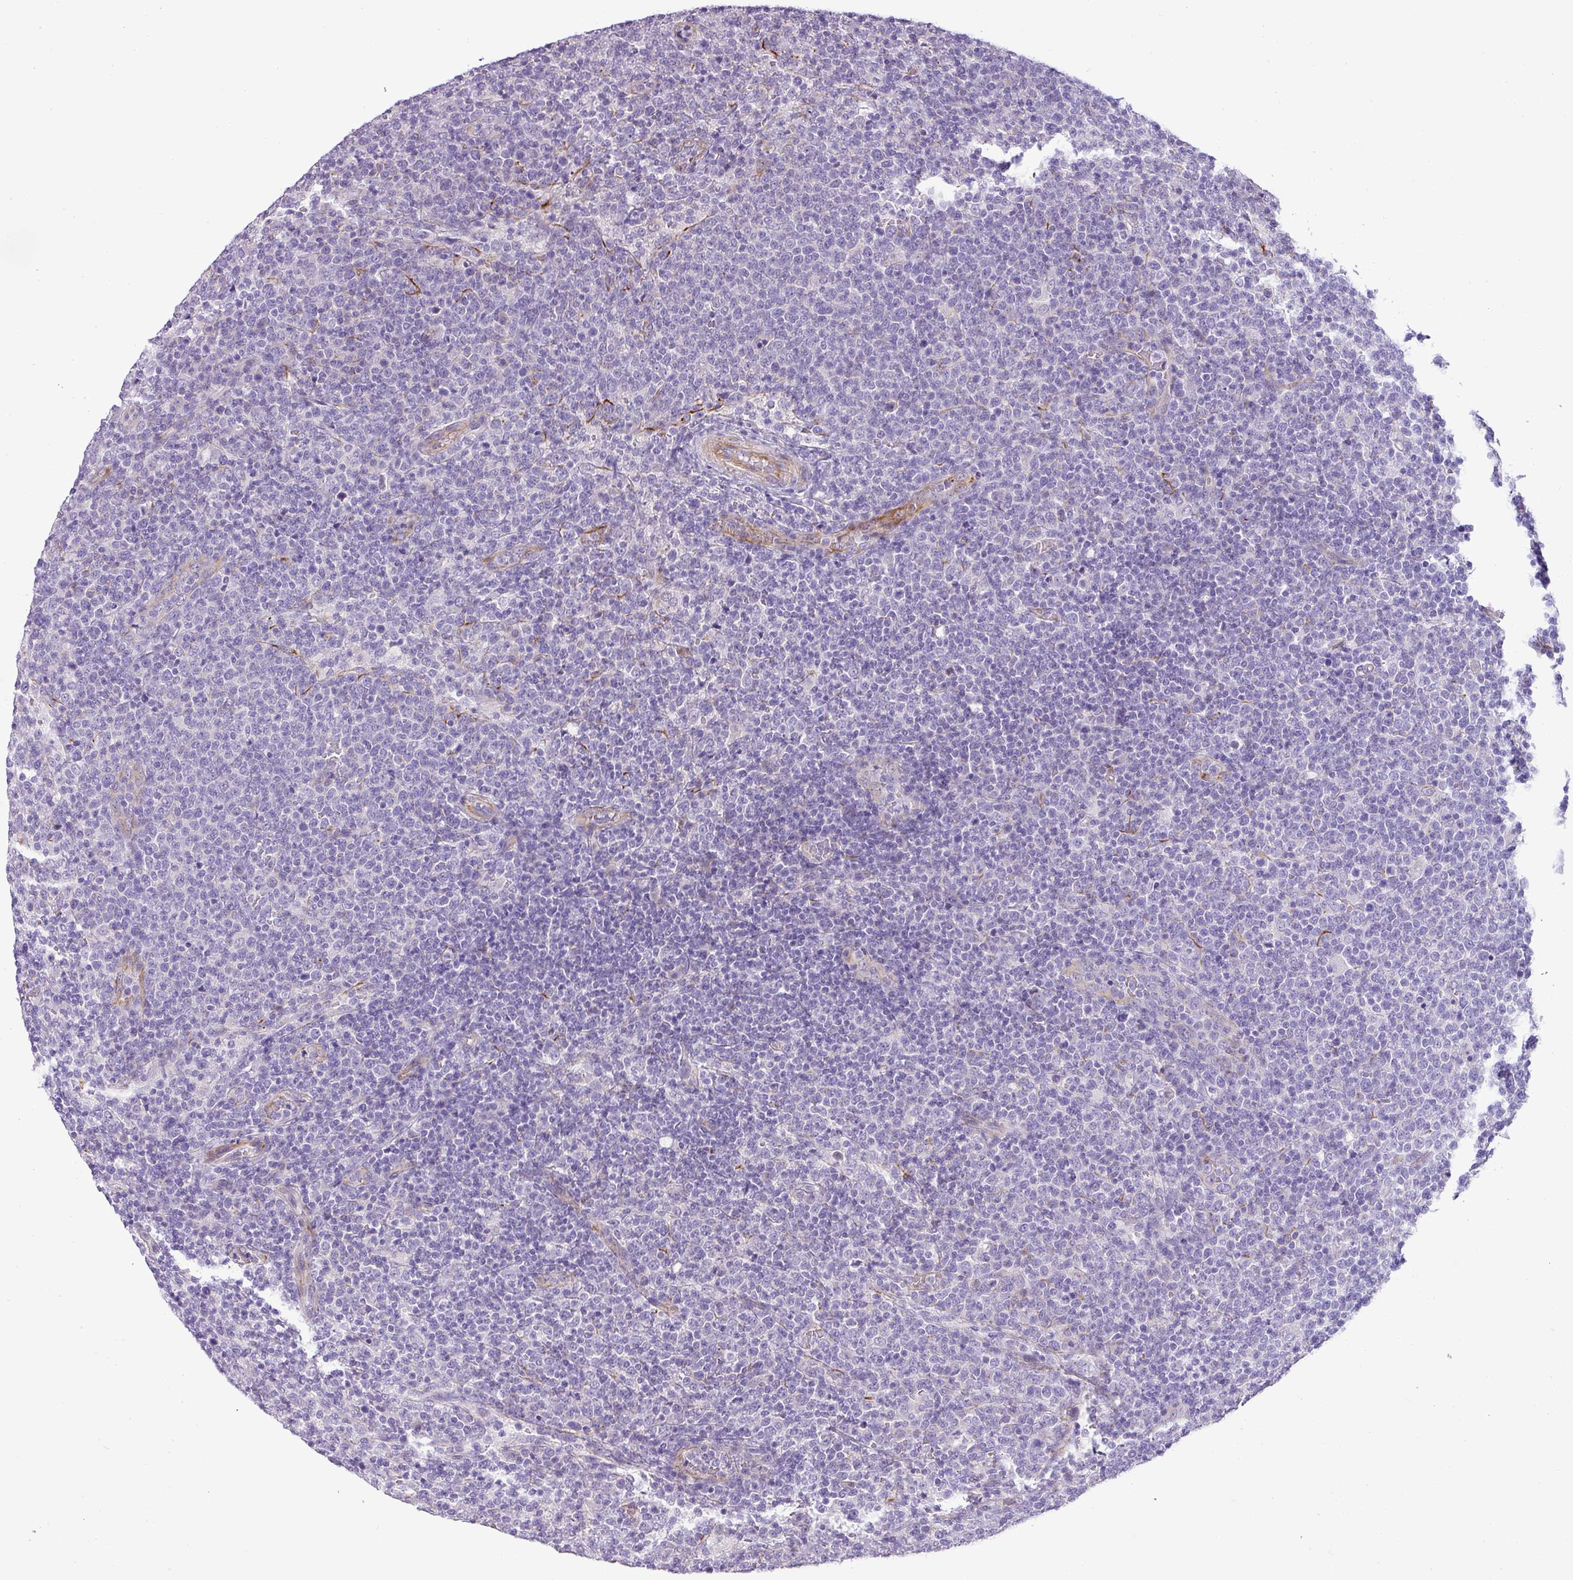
{"staining": {"intensity": "negative", "quantity": "none", "location": "none"}, "tissue": "lymphoma", "cell_type": "Tumor cells", "image_type": "cancer", "snomed": [{"axis": "morphology", "description": "Malignant lymphoma, non-Hodgkin's type, High grade"}, {"axis": "topography", "description": "Lymph node"}], "caption": "Image shows no protein positivity in tumor cells of high-grade malignant lymphoma, non-Hodgkin's type tissue. The staining was performed using DAB (3,3'-diaminobenzidine) to visualize the protein expression in brown, while the nuclei were stained in blue with hematoxylin (Magnification: 20x).", "gene": "ENSG00000273748", "patient": {"sex": "male", "age": 61}}